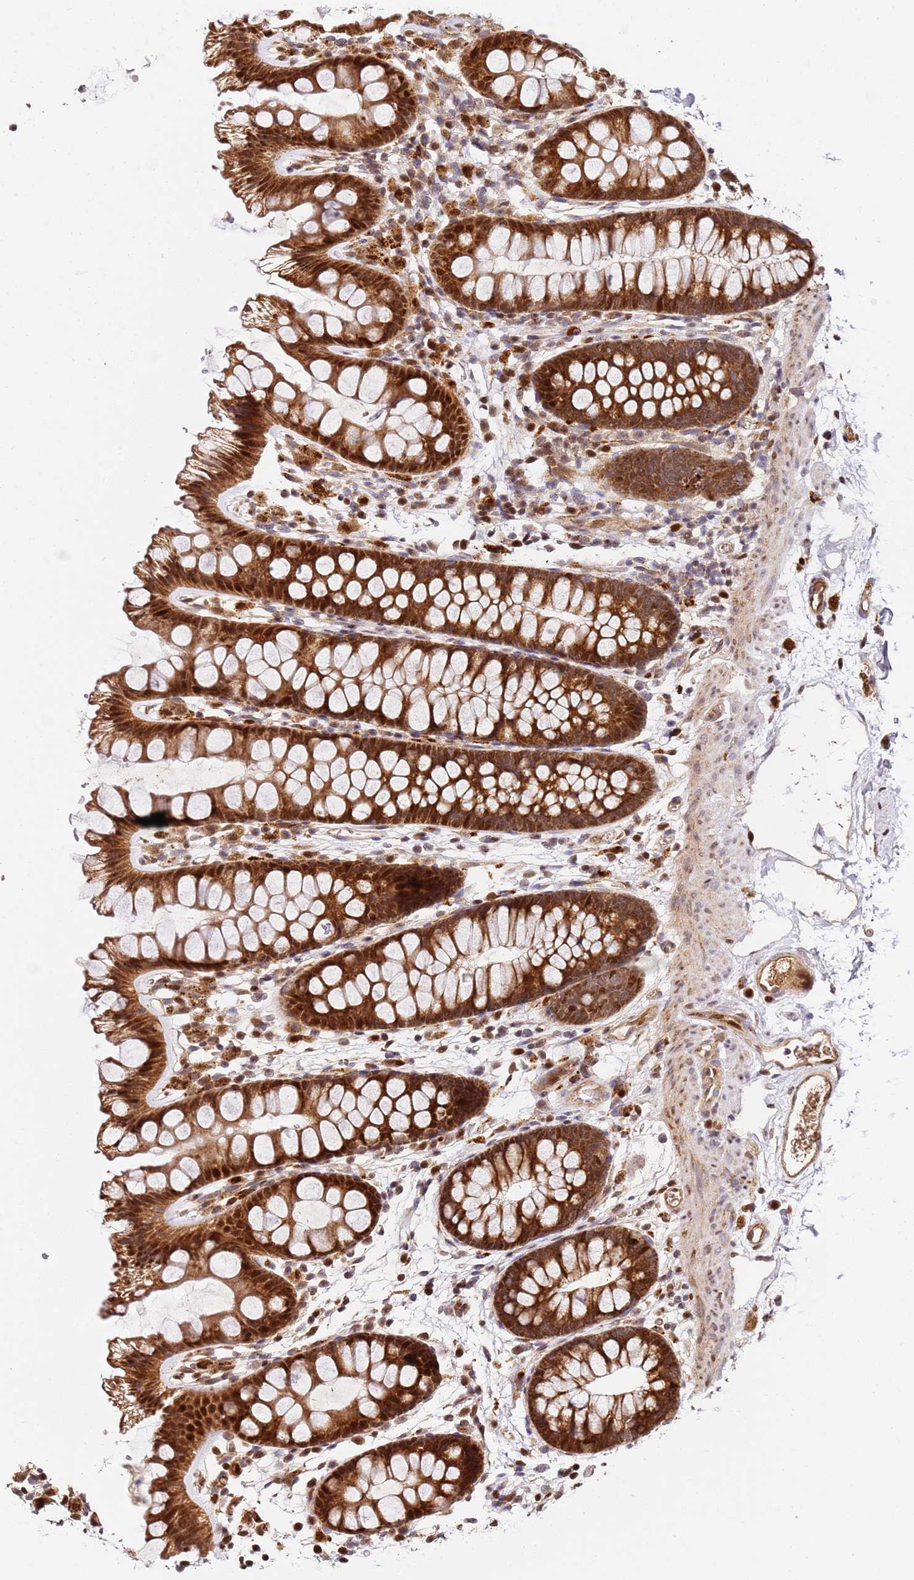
{"staining": {"intensity": "moderate", "quantity": ">75%", "location": "cytoplasmic/membranous,nuclear"}, "tissue": "colon", "cell_type": "Endothelial cells", "image_type": "normal", "snomed": [{"axis": "morphology", "description": "Normal tissue, NOS"}, {"axis": "topography", "description": "Colon"}], "caption": "Immunohistochemical staining of benign colon shows medium levels of moderate cytoplasmic/membranous,nuclear staining in about >75% of endothelial cells. Immunohistochemistry stains the protein in brown and the nuclei are stained blue.", "gene": "SMOX", "patient": {"sex": "female", "age": 62}}